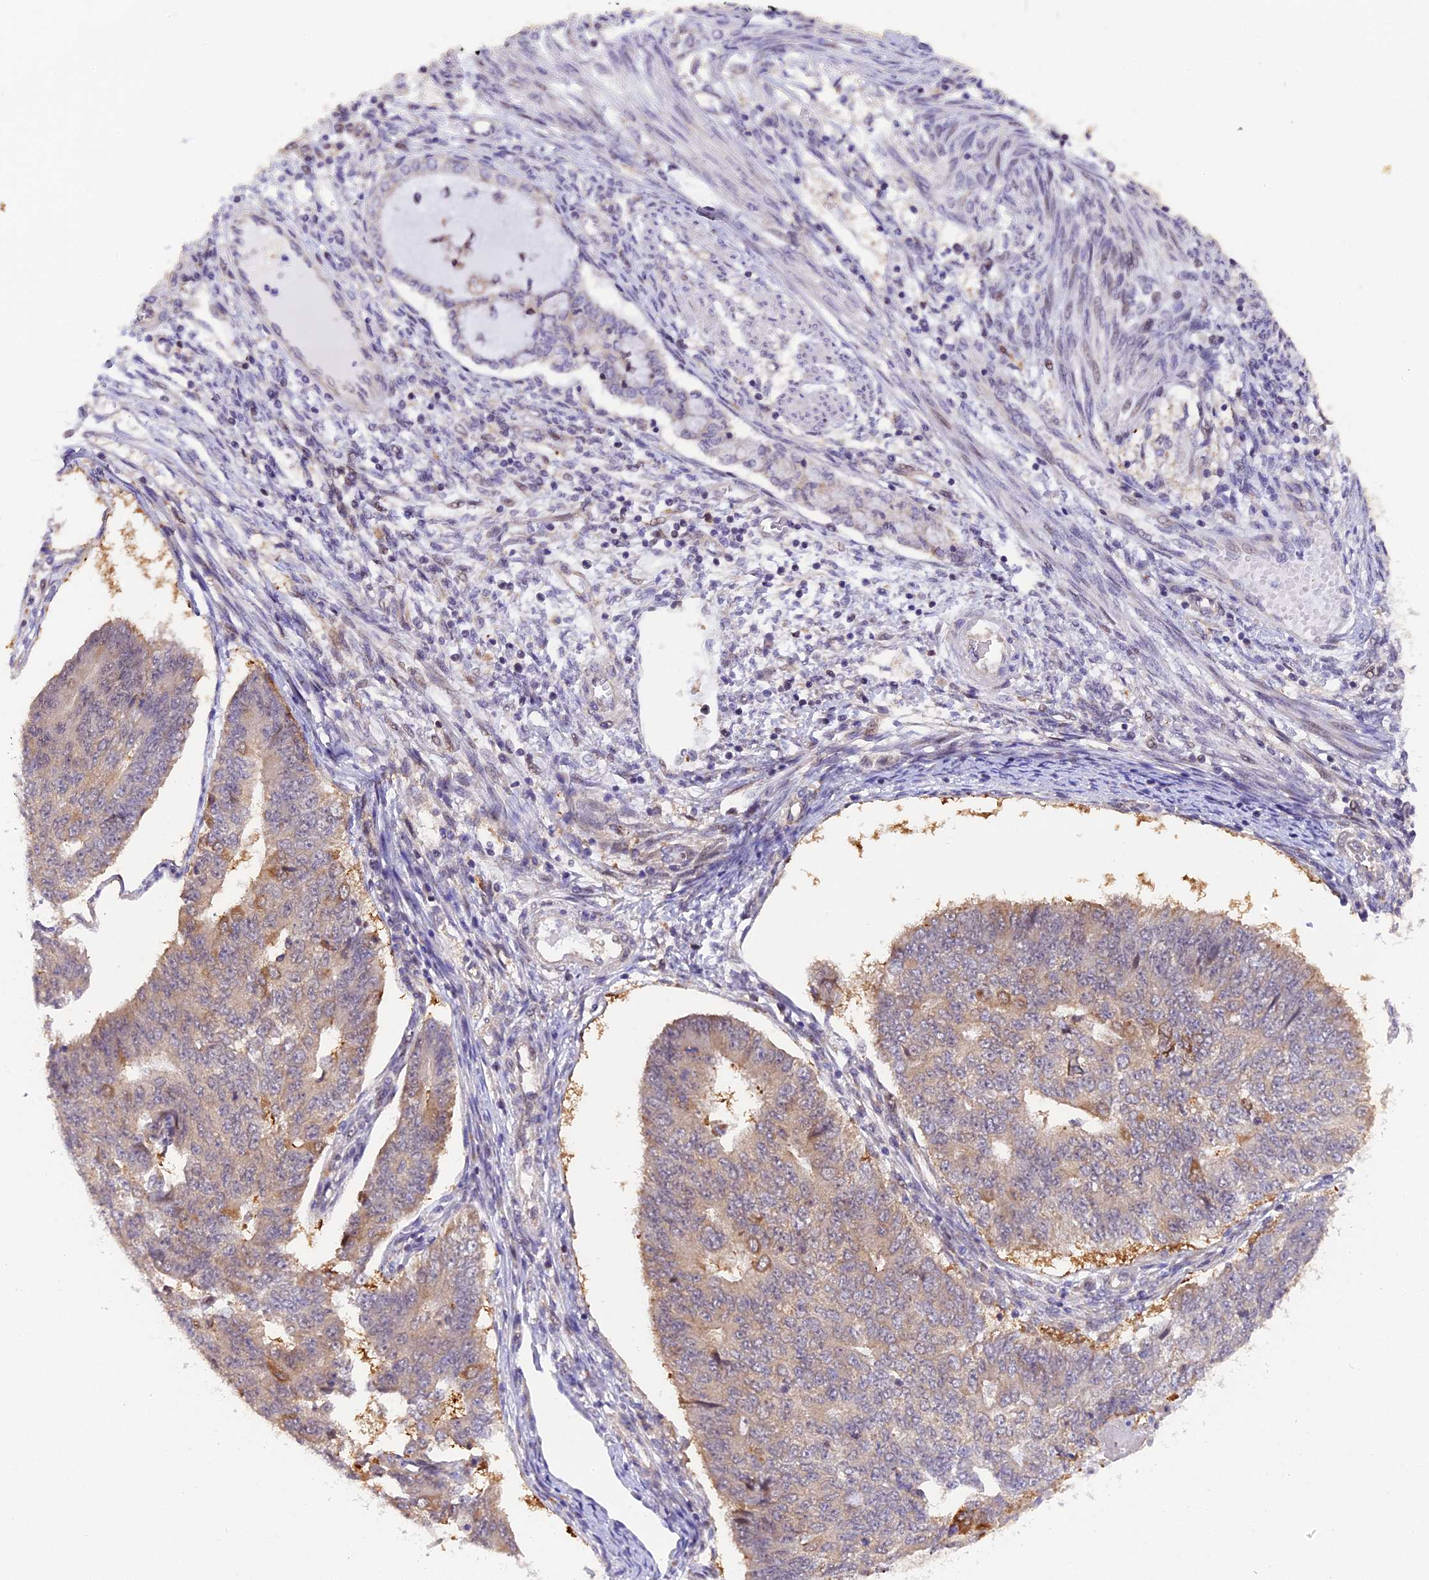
{"staining": {"intensity": "moderate", "quantity": "<25%", "location": "cytoplasmic/membranous"}, "tissue": "endometrial cancer", "cell_type": "Tumor cells", "image_type": "cancer", "snomed": [{"axis": "morphology", "description": "Adenocarcinoma, NOS"}, {"axis": "topography", "description": "Endometrium"}], "caption": "Human endometrial adenocarcinoma stained for a protein (brown) reveals moderate cytoplasmic/membranous positive positivity in approximately <25% of tumor cells.", "gene": "SAMD4A", "patient": {"sex": "female", "age": 32}}